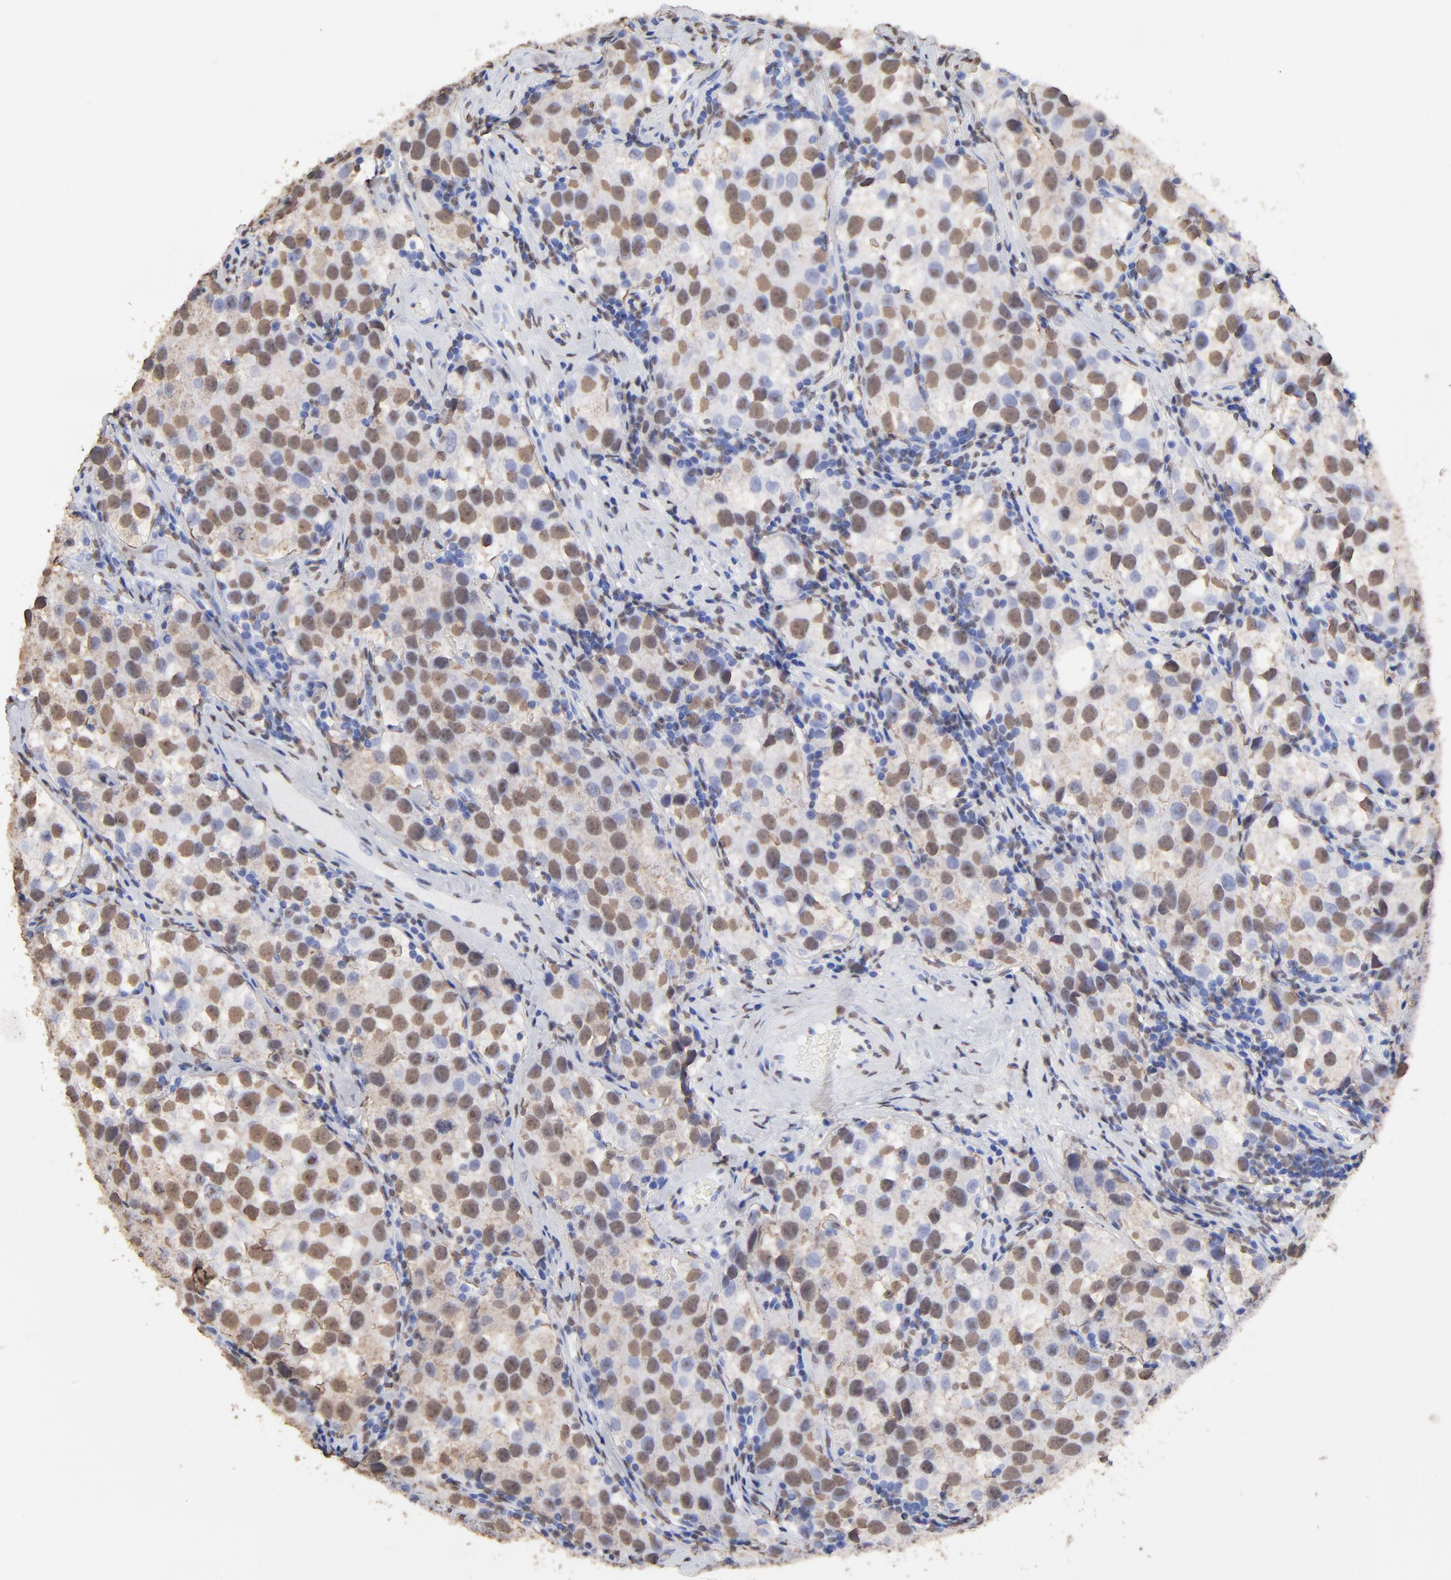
{"staining": {"intensity": "strong", "quantity": ">75%", "location": "cytoplasmic/membranous,nuclear"}, "tissue": "testis cancer", "cell_type": "Tumor cells", "image_type": "cancer", "snomed": [{"axis": "morphology", "description": "Seminoma, NOS"}, {"axis": "topography", "description": "Testis"}], "caption": "The photomicrograph exhibits immunohistochemical staining of seminoma (testis). There is strong cytoplasmic/membranous and nuclear expression is appreciated in about >75% of tumor cells. (brown staining indicates protein expression, while blue staining denotes nuclei).", "gene": "ZNF544", "patient": {"sex": "male", "age": 39}}